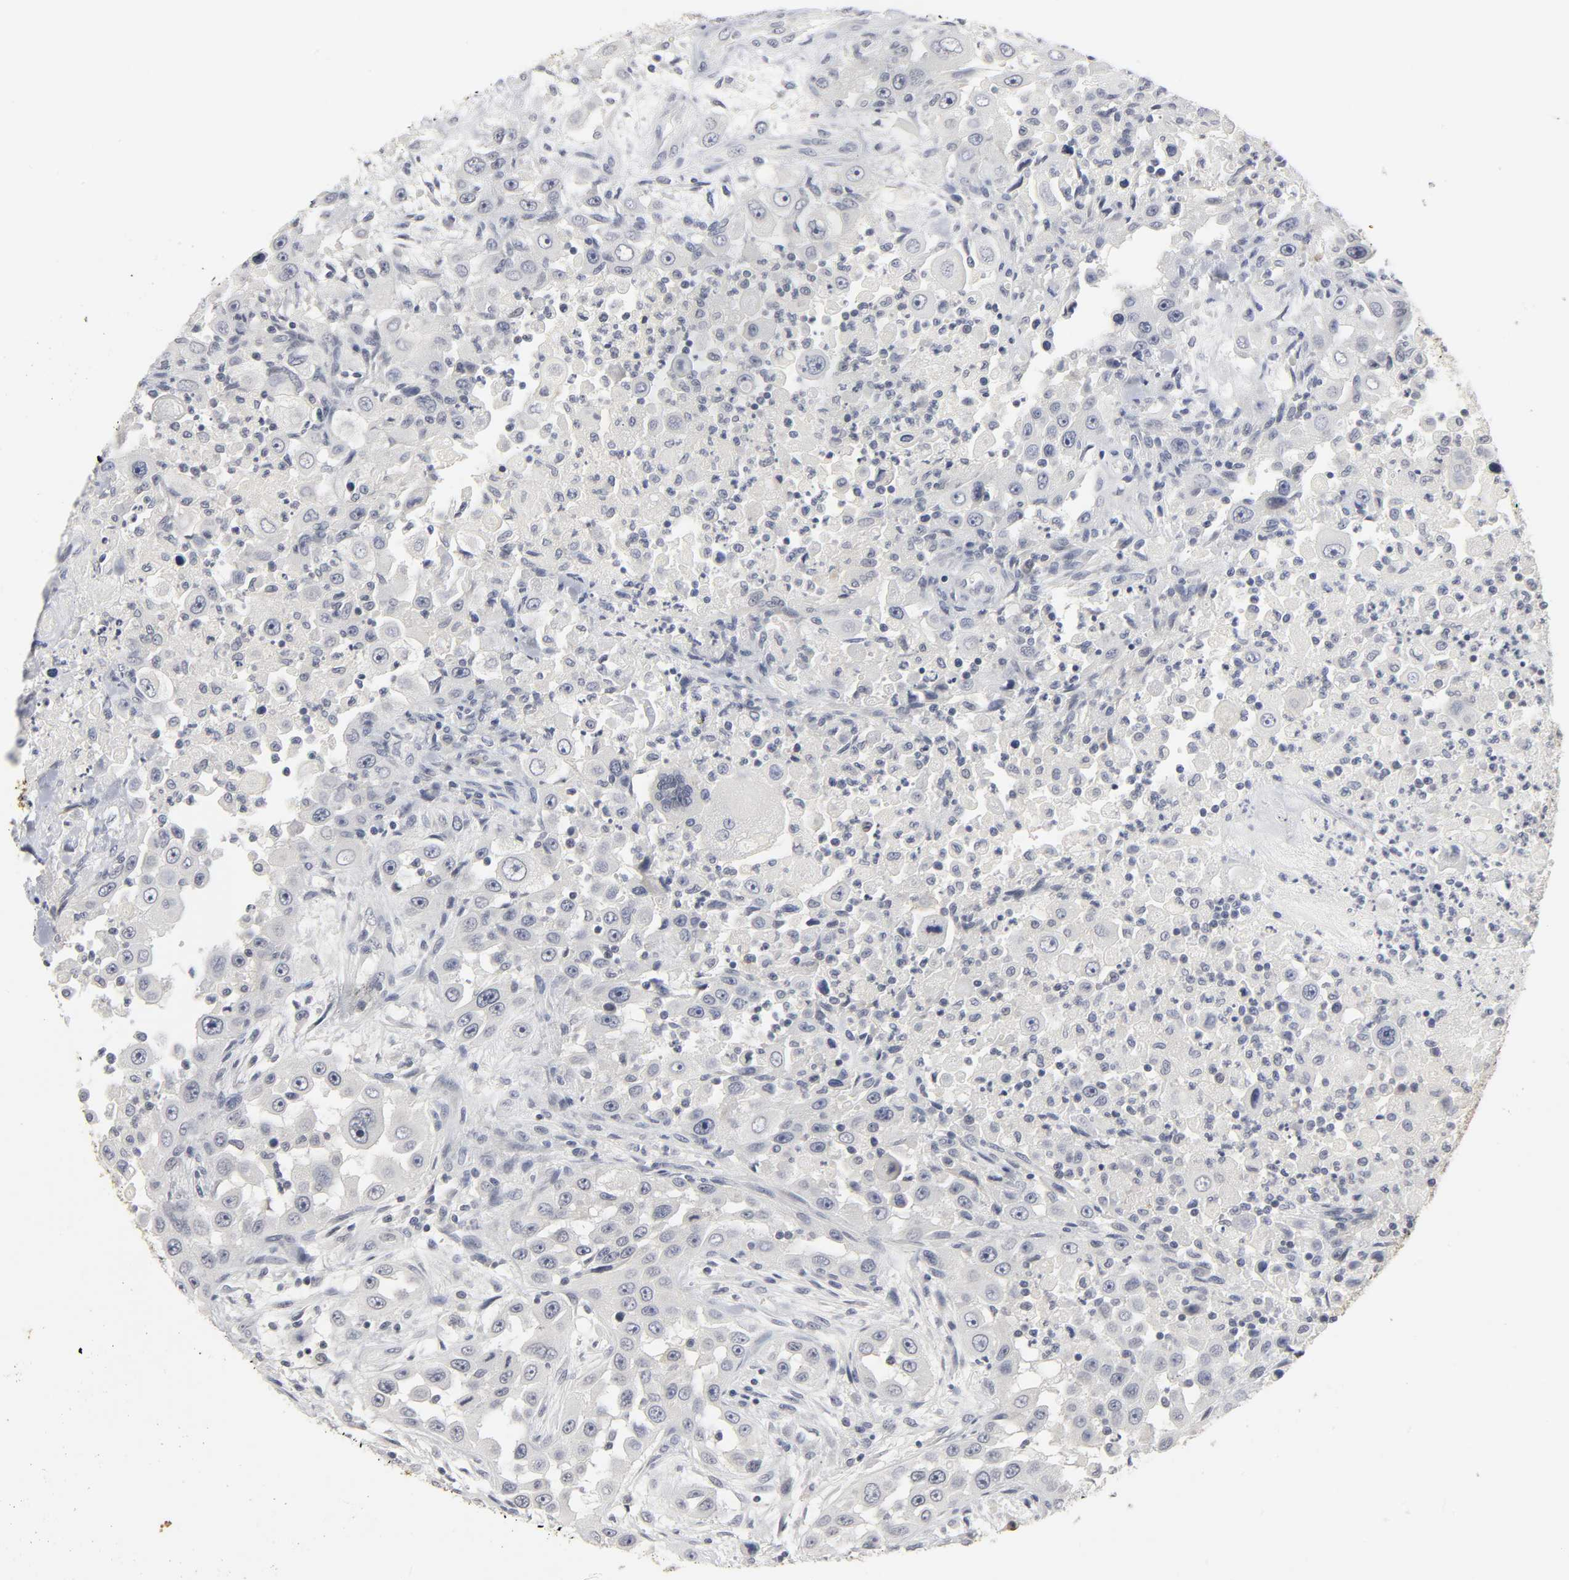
{"staining": {"intensity": "negative", "quantity": "none", "location": "none"}, "tissue": "head and neck cancer", "cell_type": "Tumor cells", "image_type": "cancer", "snomed": [{"axis": "morphology", "description": "Carcinoma, NOS"}, {"axis": "topography", "description": "Head-Neck"}], "caption": "This is an IHC photomicrograph of human carcinoma (head and neck). There is no staining in tumor cells.", "gene": "TCAP", "patient": {"sex": "male", "age": 87}}